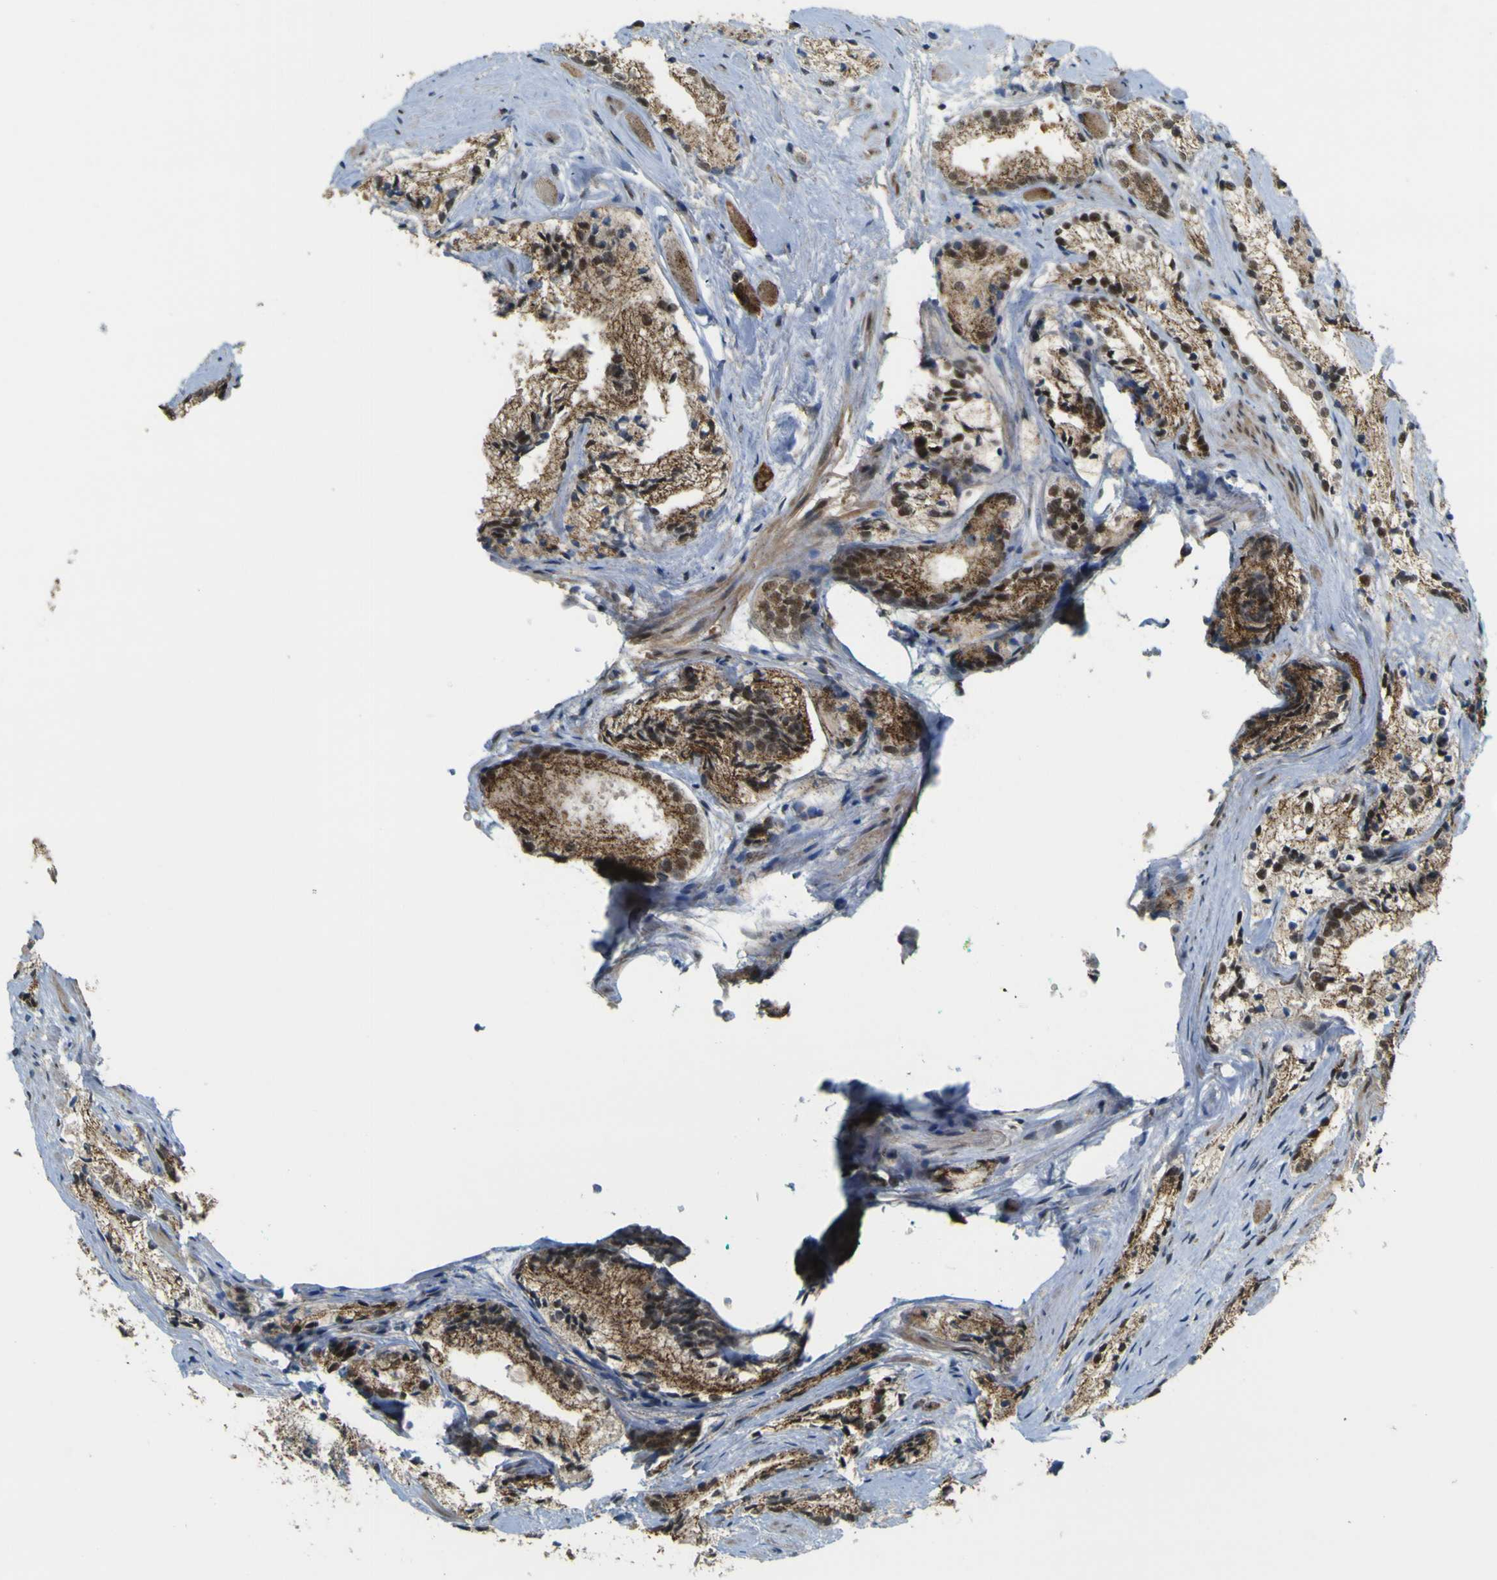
{"staining": {"intensity": "moderate", "quantity": ">75%", "location": "cytoplasmic/membranous"}, "tissue": "prostate cancer", "cell_type": "Tumor cells", "image_type": "cancer", "snomed": [{"axis": "morphology", "description": "Adenocarcinoma, Low grade"}, {"axis": "topography", "description": "Prostate"}], "caption": "Immunohistochemistry image of human adenocarcinoma (low-grade) (prostate) stained for a protein (brown), which reveals medium levels of moderate cytoplasmic/membranous staining in about >75% of tumor cells.", "gene": "ACBD5", "patient": {"sex": "male", "age": 60}}